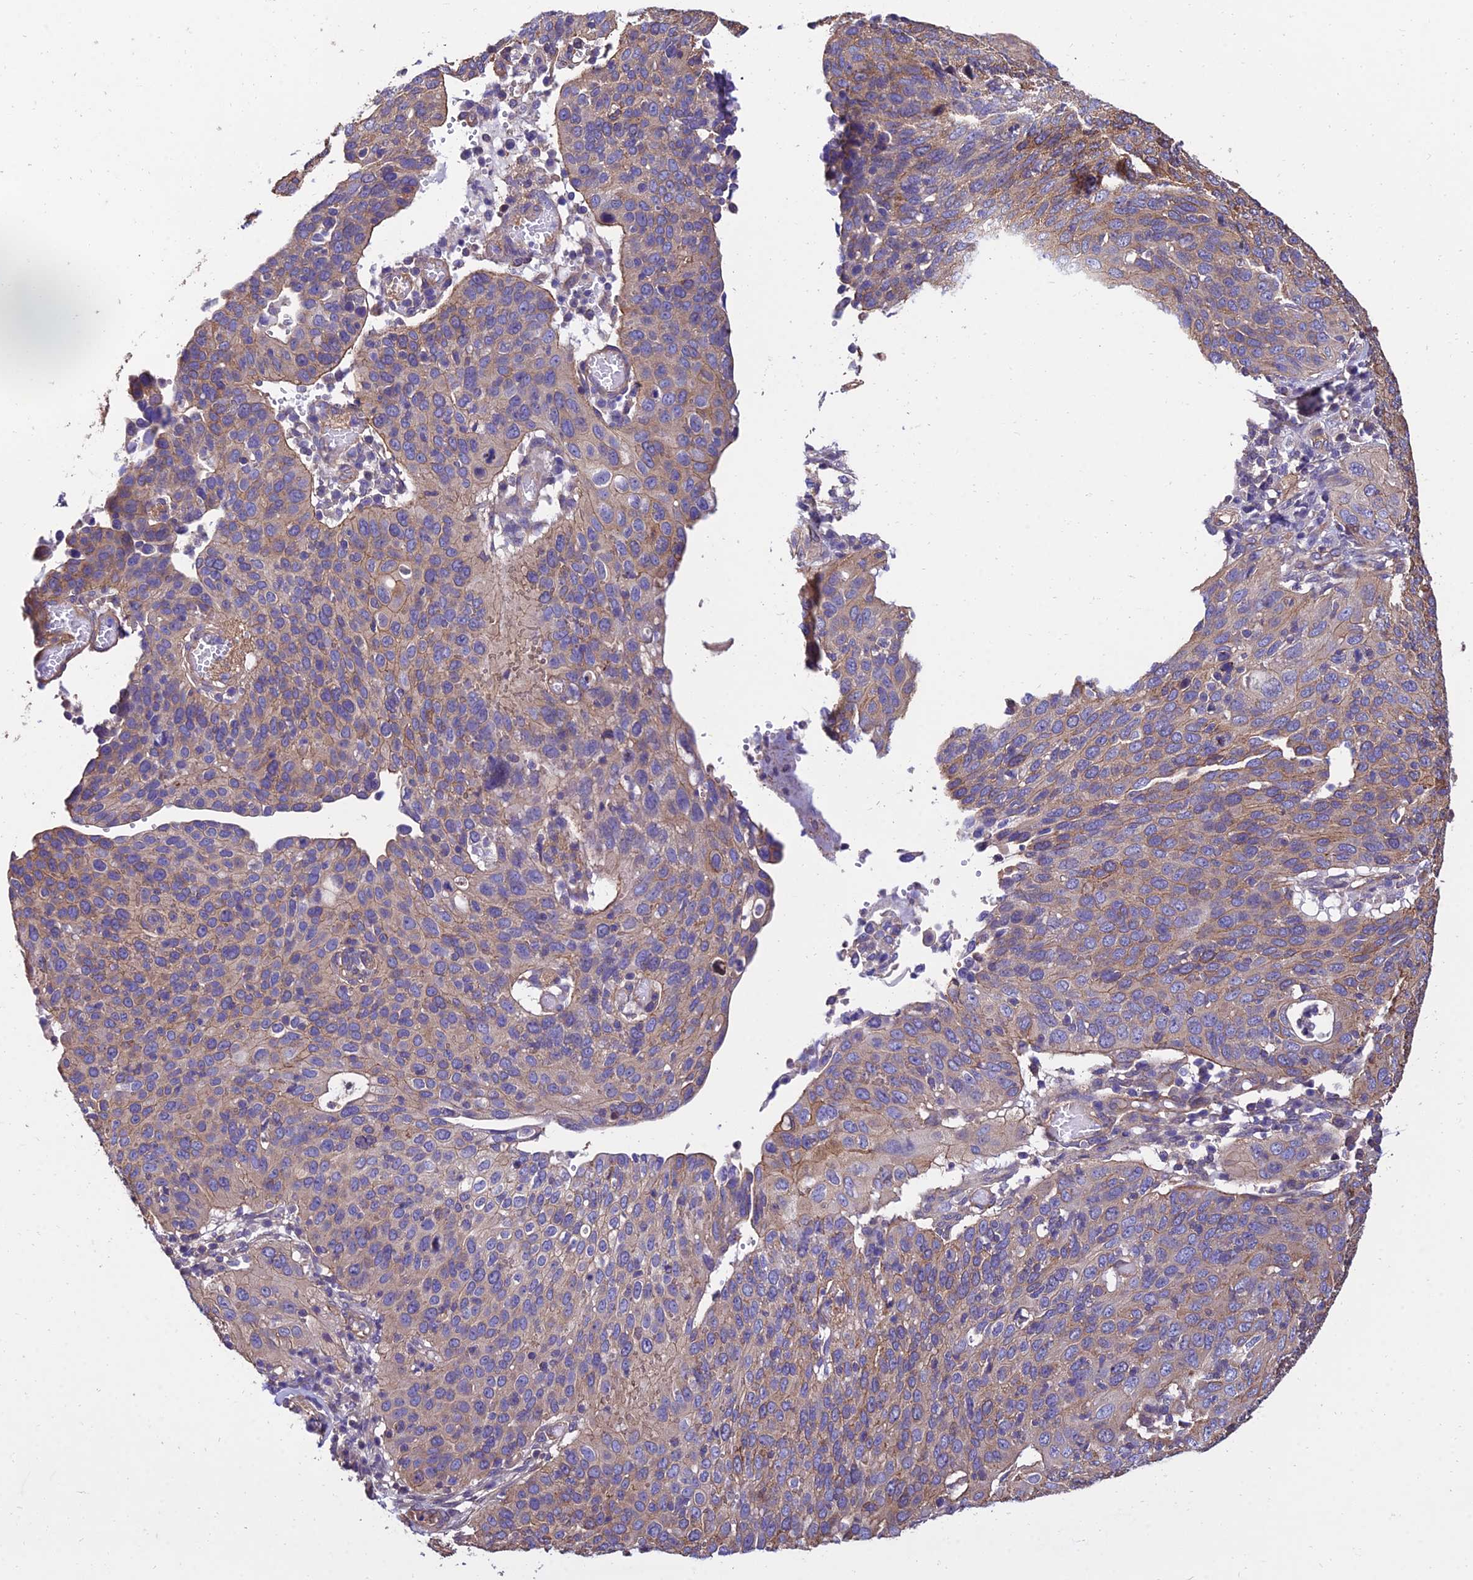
{"staining": {"intensity": "moderate", "quantity": "<25%", "location": "cytoplasmic/membranous,nuclear"}, "tissue": "cervical cancer", "cell_type": "Tumor cells", "image_type": "cancer", "snomed": [{"axis": "morphology", "description": "Squamous cell carcinoma, NOS"}, {"axis": "topography", "description": "Cervix"}], "caption": "High-magnification brightfield microscopy of squamous cell carcinoma (cervical) stained with DAB (3,3'-diaminobenzidine) (brown) and counterstained with hematoxylin (blue). tumor cells exhibit moderate cytoplasmic/membranous and nuclear expression is present in about<25% of cells. Using DAB (brown) and hematoxylin (blue) stains, captured at high magnification using brightfield microscopy.", "gene": "CALM2", "patient": {"sex": "female", "age": 36}}